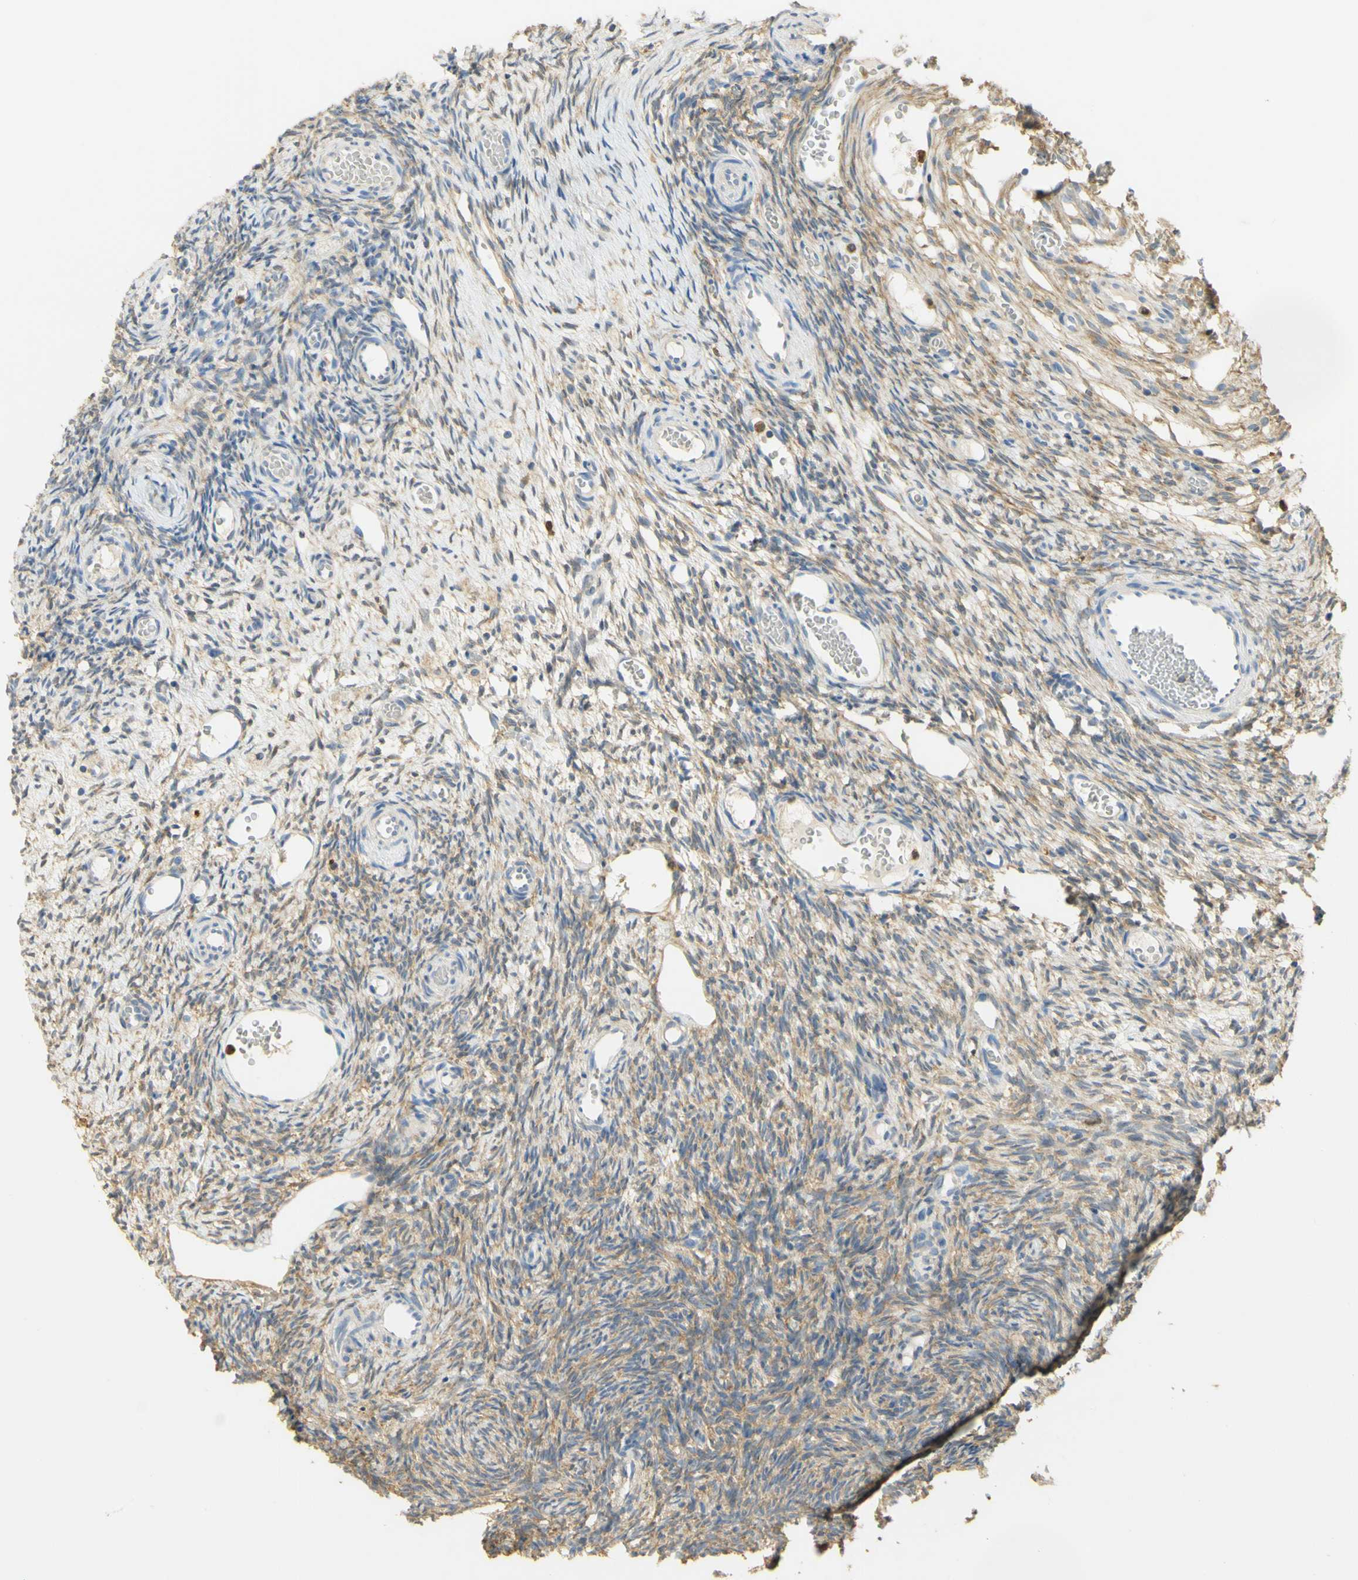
{"staining": {"intensity": "moderate", "quantity": "25%-75%", "location": "cytoplasmic/membranous"}, "tissue": "ovary", "cell_type": "Ovarian stroma cells", "image_type": "normal", "snomed": [{"axis": "morphology", "description": "Normal tissue, NOS"}, {"axis": "topography", "description": "Ovary"}], "caption": "High-magnification brightfield microscopy of normal ovary stained with DAB (brown) and counterstained with hematoxylin (blue). ovarian stroma cells exhibit moderate cytoplasmic/membranous expression is appreciated in approximately25%-75% of cells.", "gene": "PAK1", "patient": {"sex": "female", "age": 35}}